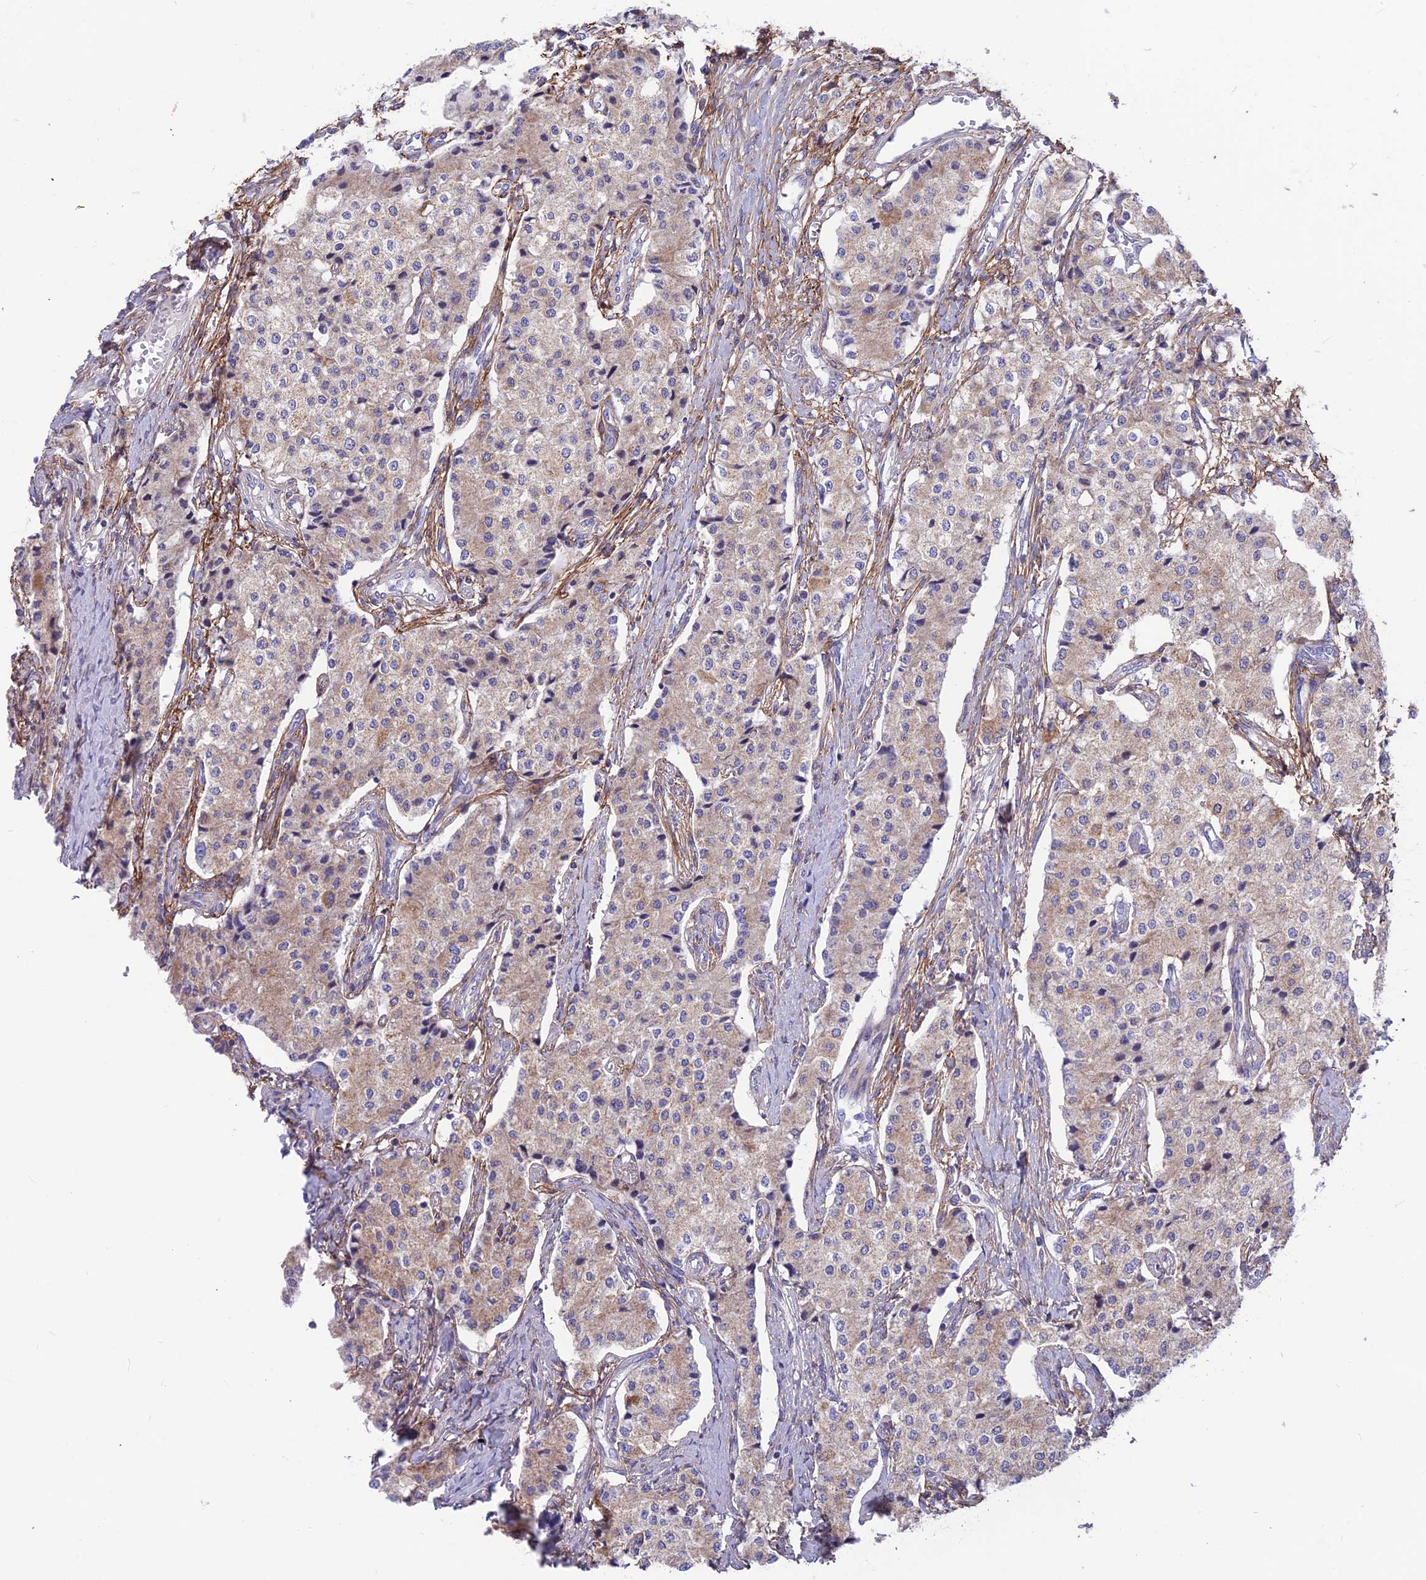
{"staining": {"intensity": "weak", "quantity": "25%-75%", "location": "cytoplasmic/membranous"}, "tissue": "carcinoid", "cell_type": "Tumor cells", "image_type": "cancer", "snomed": [{"axis": "morphology", "description": "Carcinoid, malignant, NOS"}, {"axis": "topography", "description": "Colon"}], "caption": "Weak cytoplasmic/membranous protein positivity is appreciated in approximately 25%-75% of tumor cells in malignant carcinoid.", "gene": "PLAC9", "patient": {"sex": "female", "age": 52}}